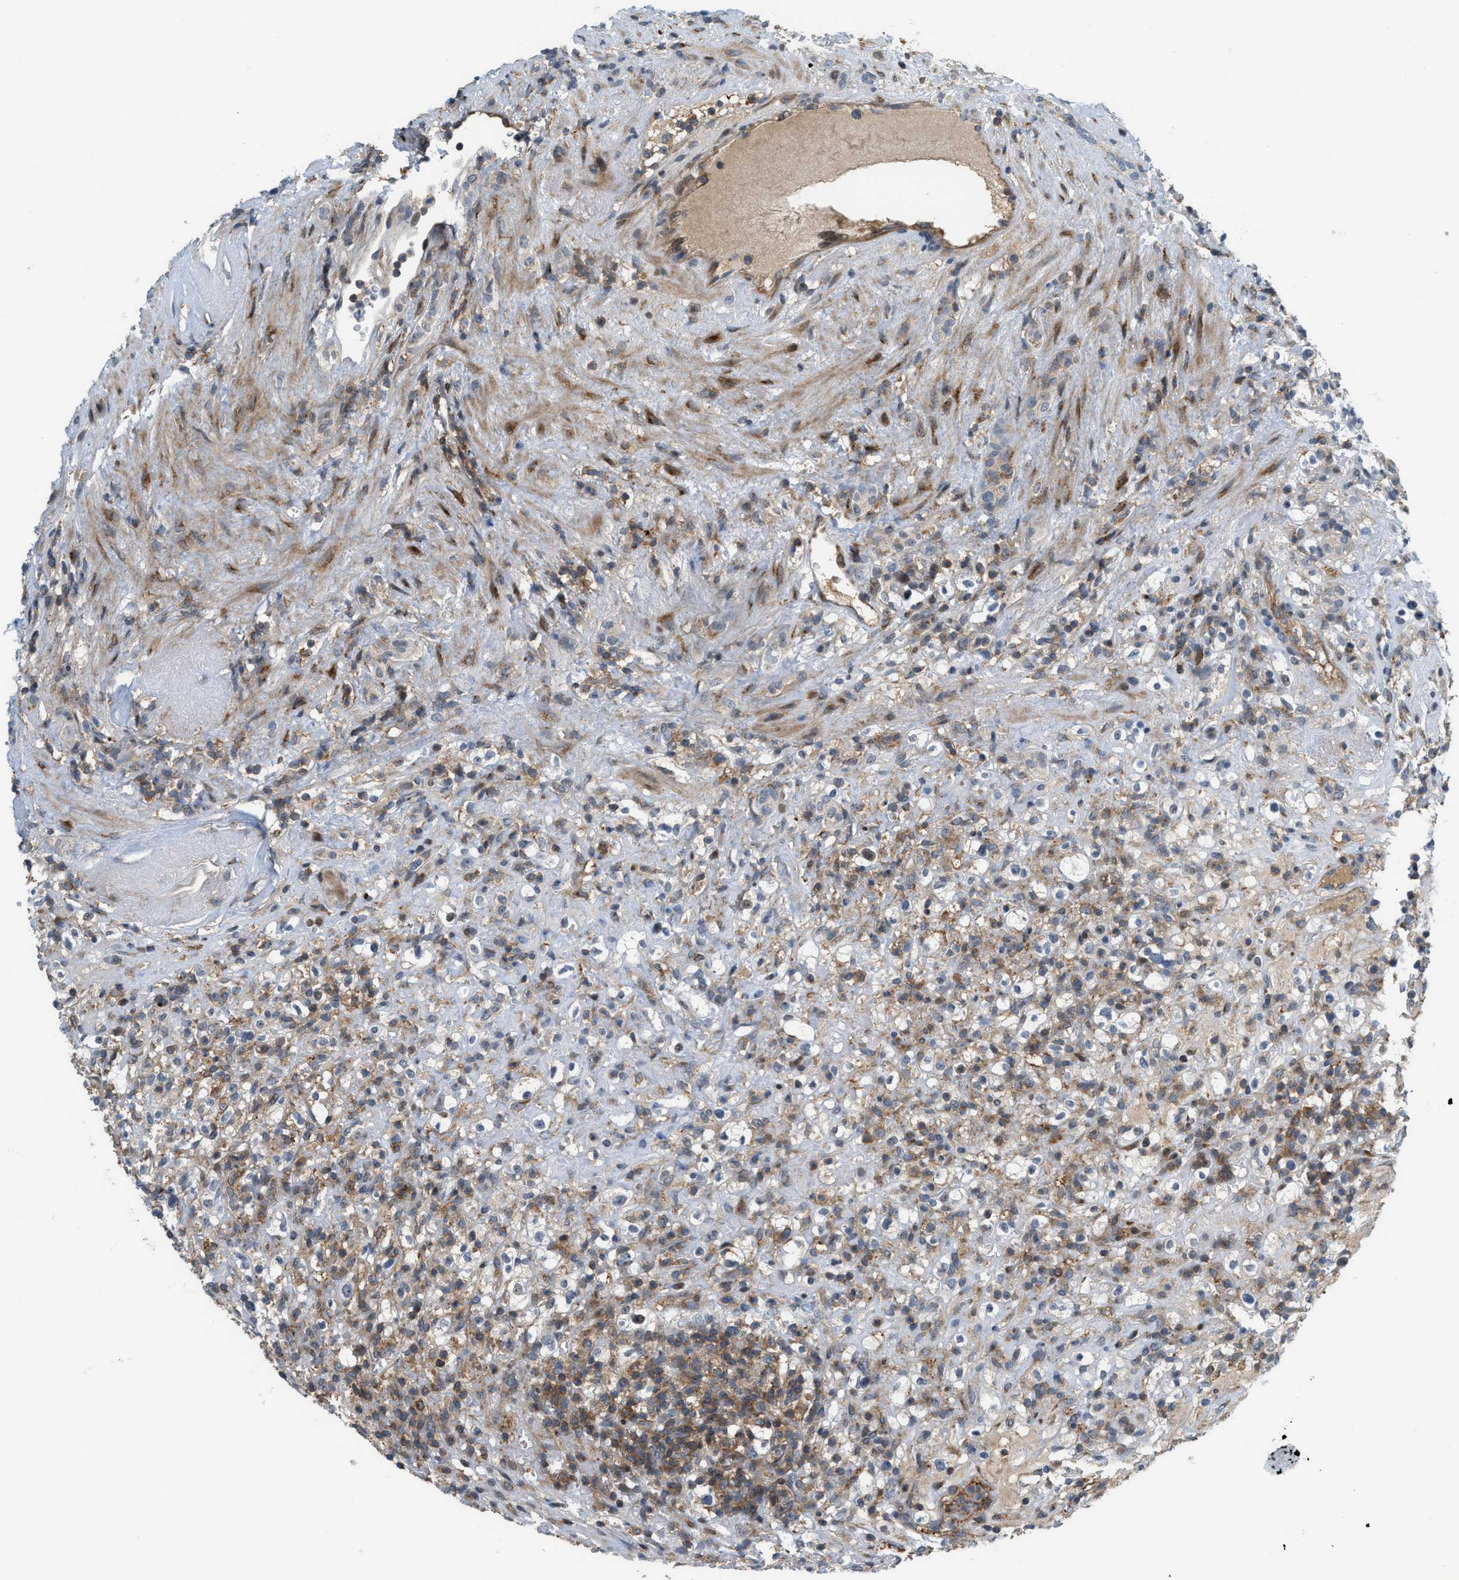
{"staining": {"intensity": "moderate", "quantity": "<25%", "location": "cytoplasmic/membranous"}, "tissue": "renal cancer", "cell_type": "Tumor cells", "image_type": "cancer", "snomed": [{"axis": "morphology", "description": "Normal tissue, NOS"}, {"axis": "morphology", "description": "Adenocarcinoma, NOS"}, {"axis": "topography", "description": "Kidney"}], "caption": "This micrograph displays adenocarcinoma (renal) stained with immunohistochemistry (IHC) to label a protein in brown. The cytoplasmic/membranous of tumor cells show moderate positivity for the protein. Nuclei are counter-stained blue.", "gene": "DIPK1A", "patient": {"sex": "female", "age": 72}}